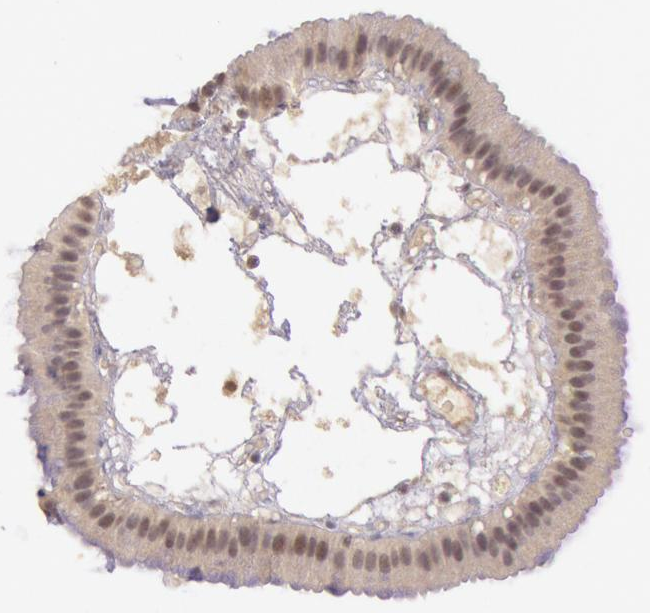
{"staining": {"intensity": "moderate", "quantity": "25%-75%", "location": "cytoplasmic/membranous,nuclear"}, "tissue": "gallbladder", "cell_type": "Glandular cells", "image_type": "normal", "snomed": [{"axis": "morphology", "description": "Normal tissue, NOS"}, {"axis": "topography", "description": "Gallbladder"}], "caption": "Immunohistochemical staining of normal gallbladder shows medium levels of moderate cytoplasmic/membranous,nuclear positivity in about 25%-75% of glandular cells. The protein is shown in brown color, while the nuclei are stained blue.", "gene": "RTL10", "patient": {"sex": "female", "age": 63}}